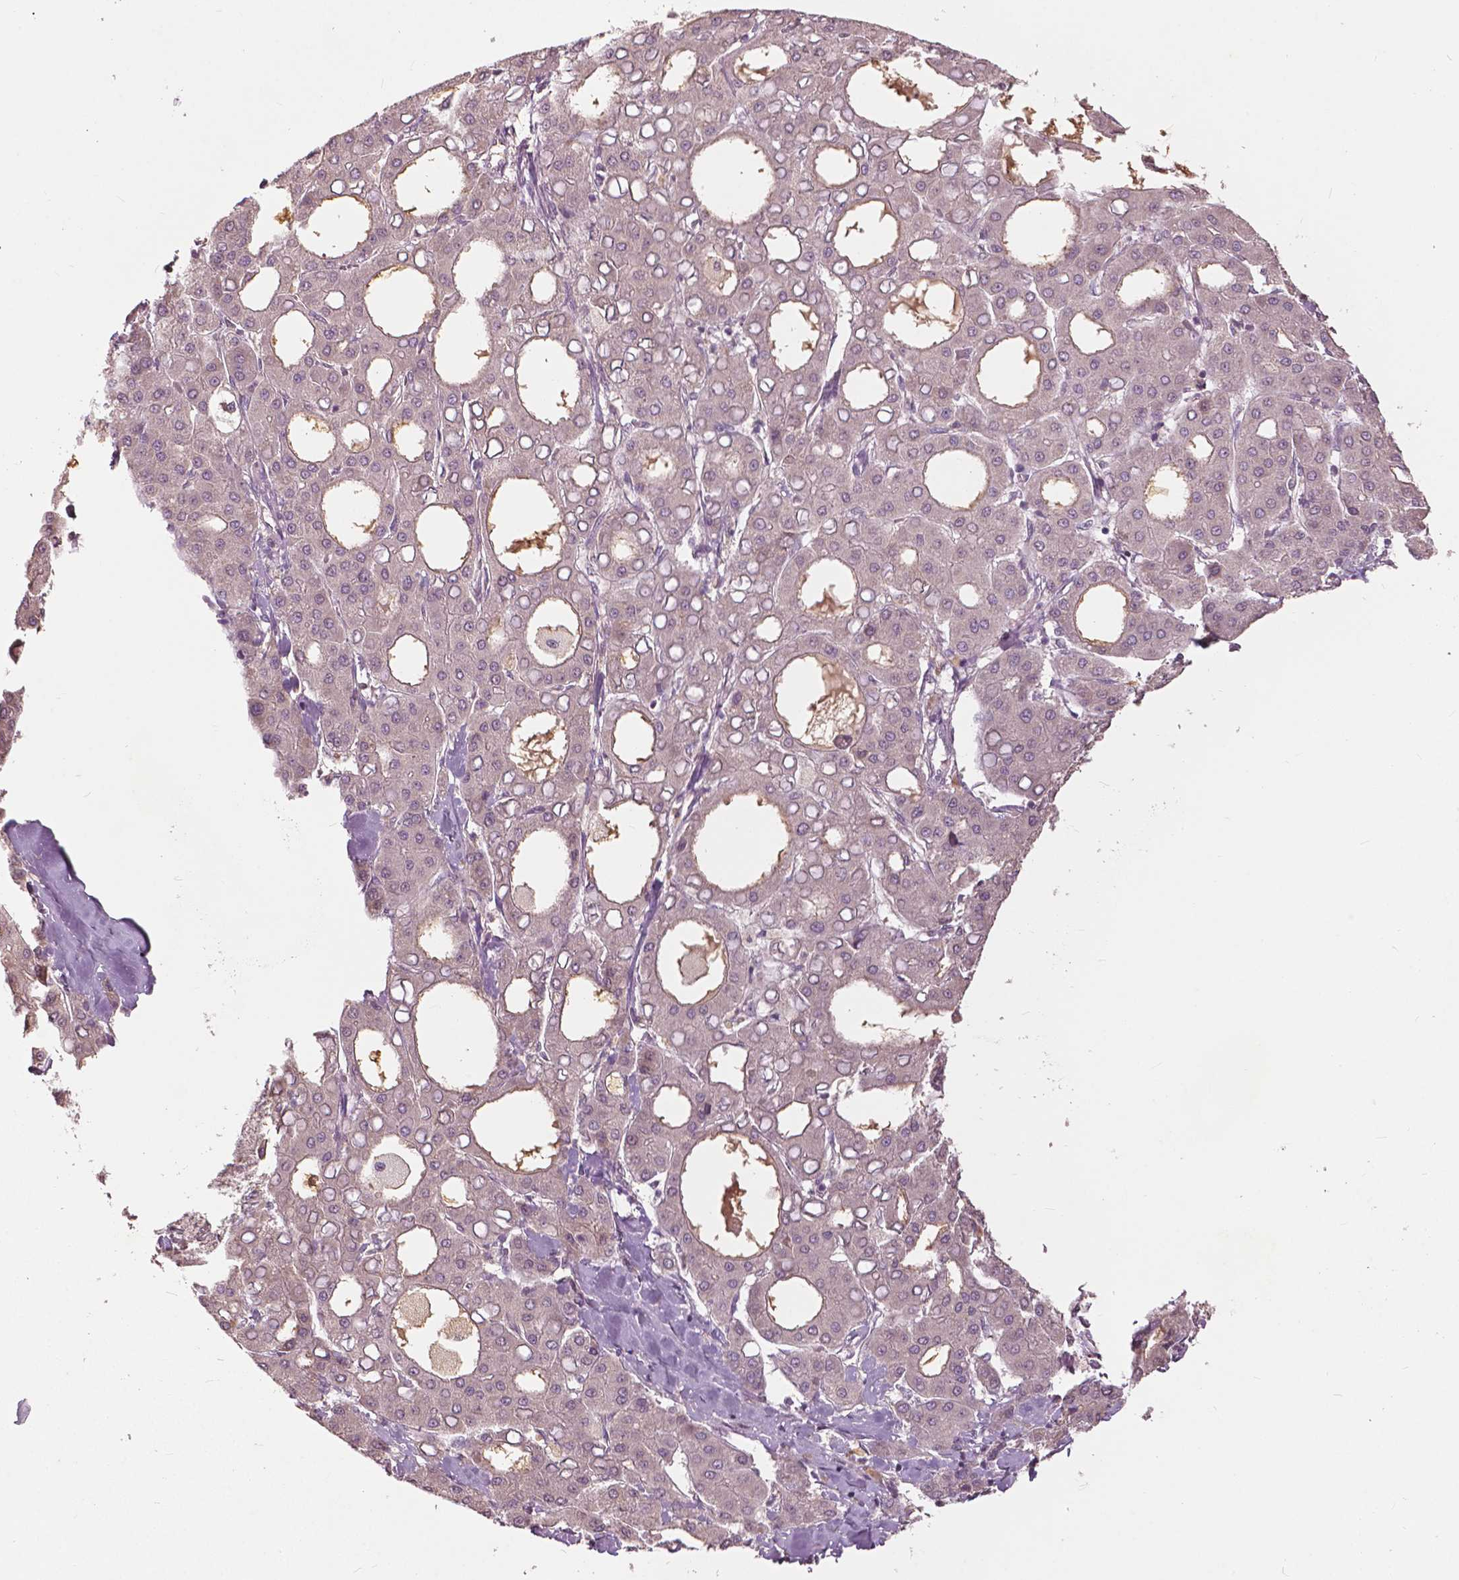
{"staining": {"intensity": "negative", "quantity": "none", "location": "none"}, "tissue": "liver cancer", "cell_type": "Tumor cells", "image_type": "cancer", "snomed": [{"axis": "morphology", "description": "Carcinoma, Hepatocellular, NOS"}, {"axis": "topography", "description": "Liver"}], "caption": "Human liver cancer stained for a protein using IHC reveals no expression in tumor cells.", "gene": "ANGPTL4", "patient": {"sex": "male", "age": 65}}